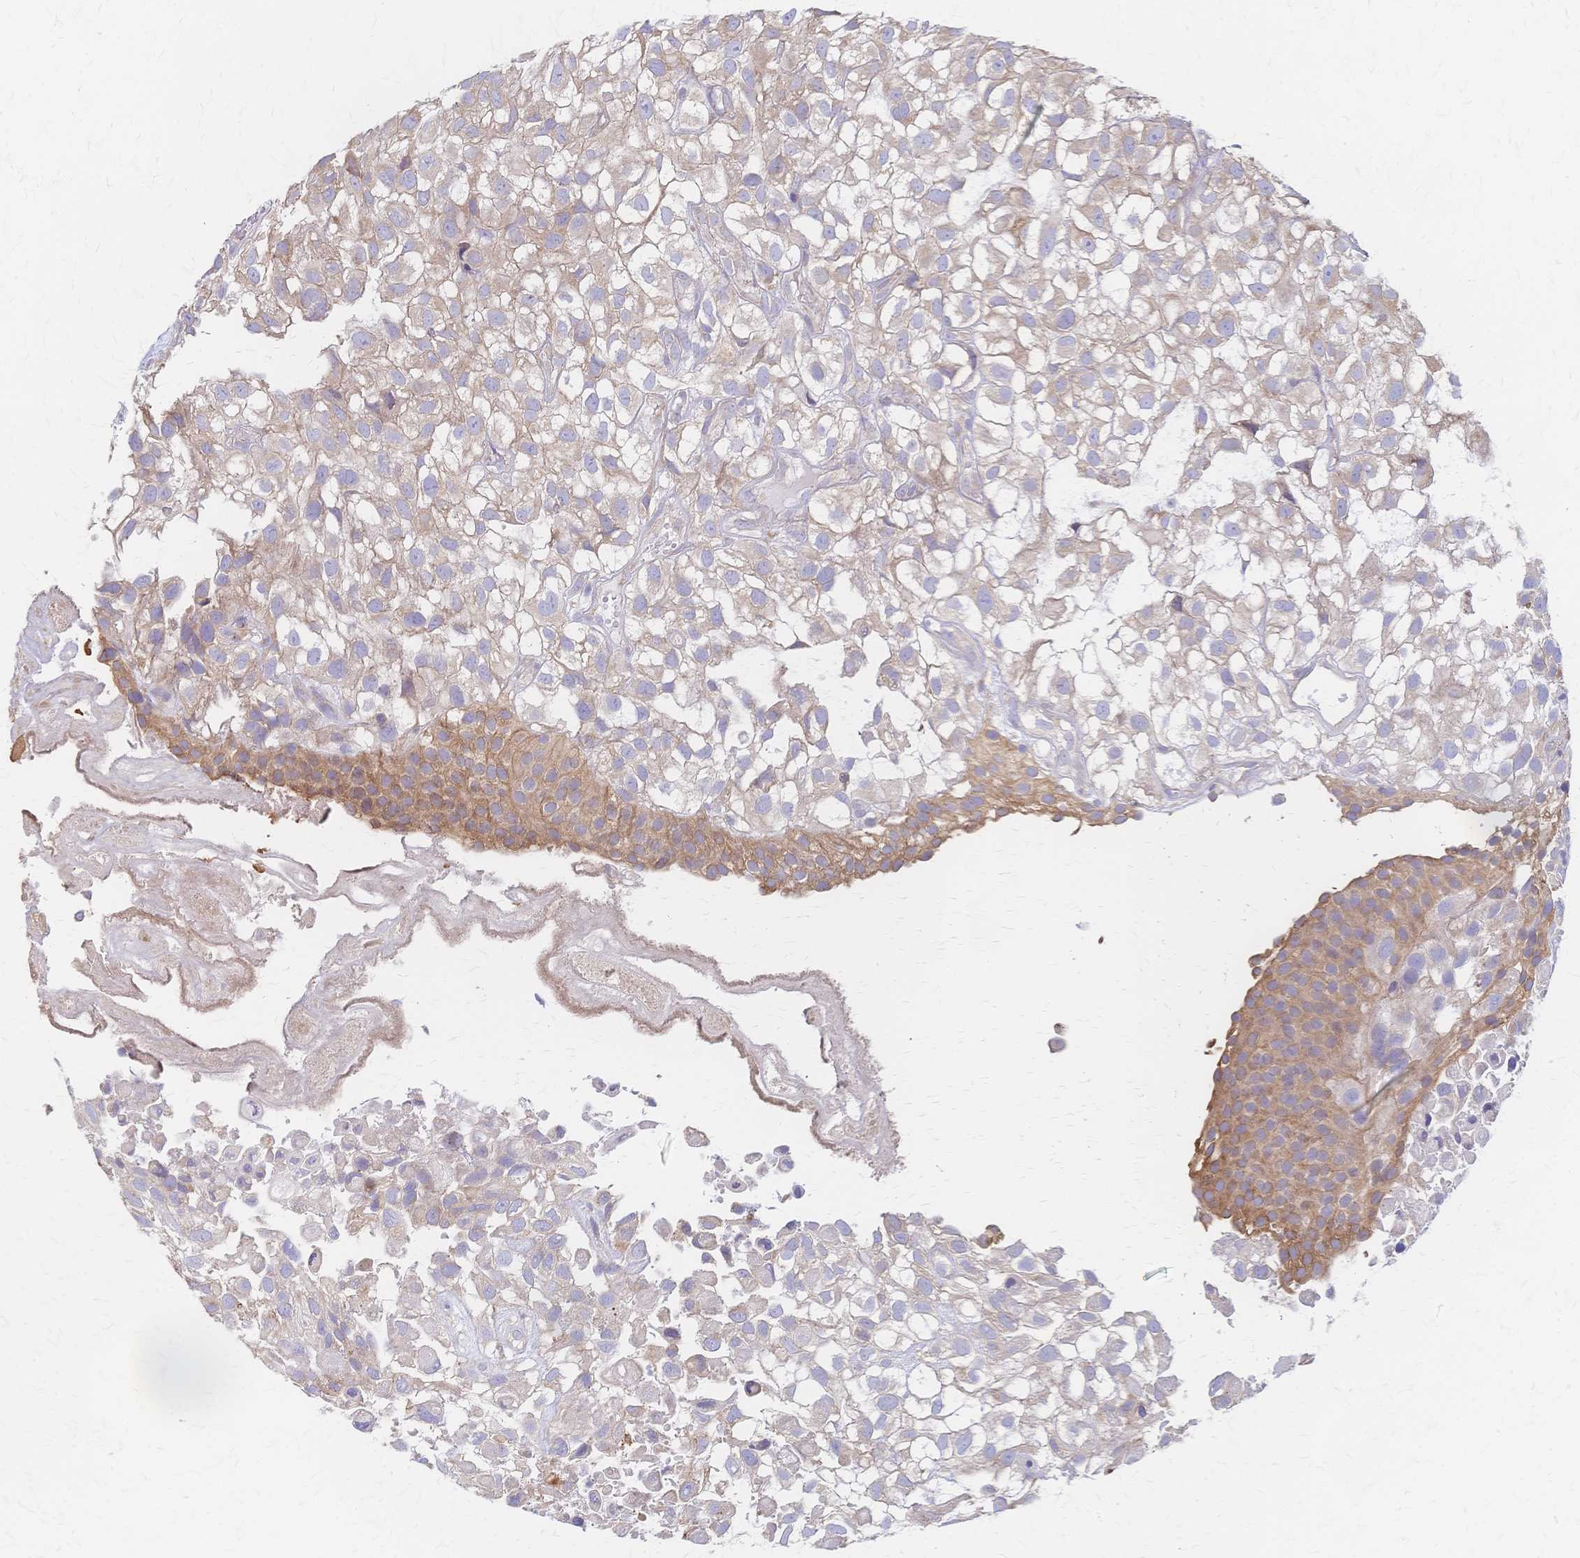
{"staining": {"intensity": "weak", "quantity": ">75%", "location": "cytoplasmic/membranous"}, "tissue": "urothelial cancer", "cell_type": "Tumor cells", "image_type": "cancer", "snomed": [{"axis": "morphology", "description": "Urothelial carcinoma, High grade"}, {"axis": "topography", "description": "Urinary bladder"}], "caption": "This histopathology image shows urothelial cancer stained with IHC to label a protein in brown. The cytoplasmic/membranous of tumor cells show weak positivity for the protein. Nuclei are counter-stained blue.", "gene": "CYB5A", "patient": {"sex": "male", "age": 56}}